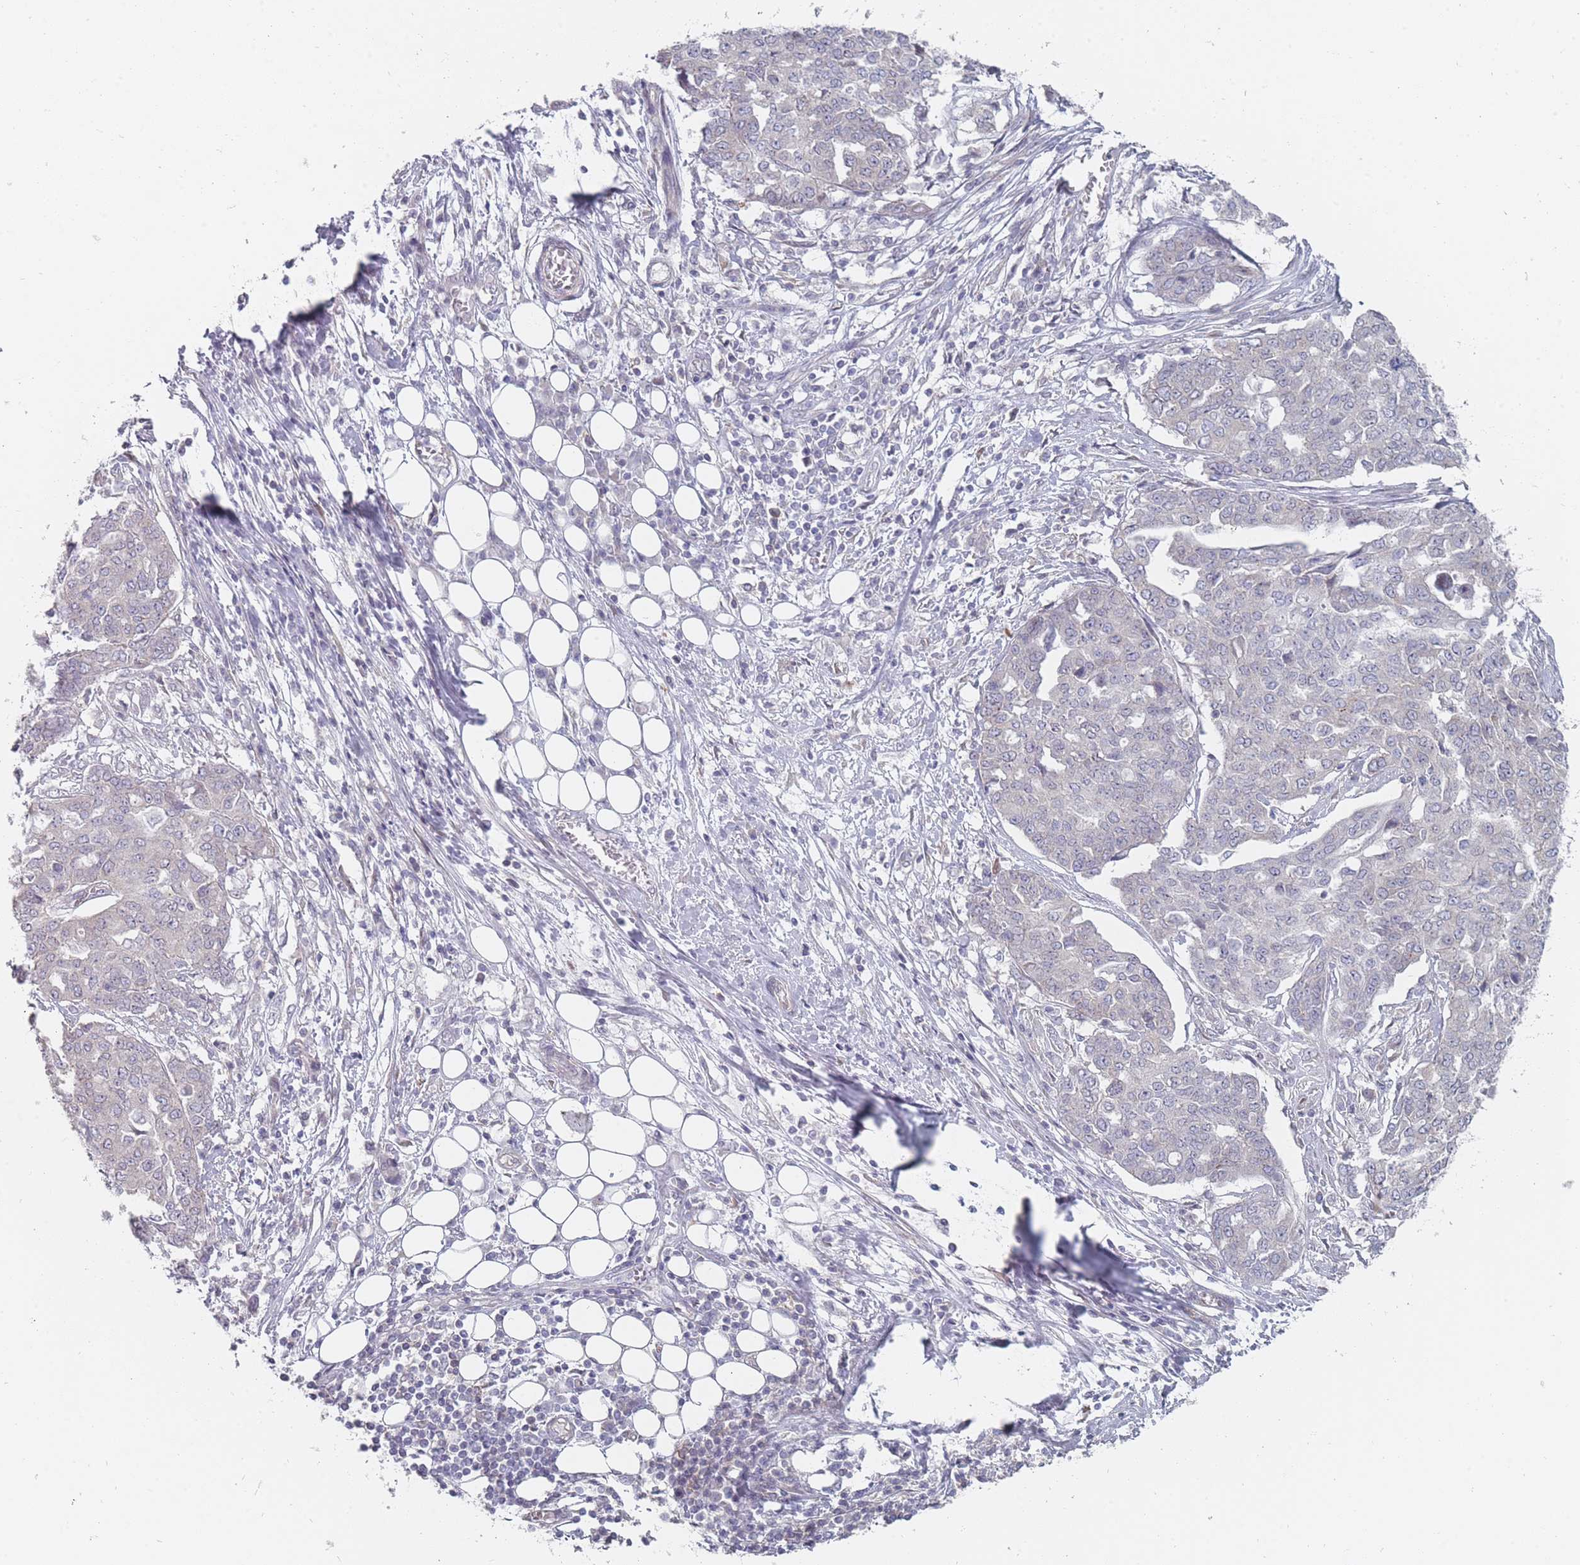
{"staining": {"intensity": "negative", "quantity": "none", "location": "none"}, "tissue": "ovarian cancer", "cell_type": "Tumor cells", "image_type": "cancer", "snomed": [{"axis": "morphology", "description": "Cystadenocarcinoma, serous, NOS"}, {"axis": "topography", "description": "Soft tissue"}, {"axis": "topography", "description": "Ovary"}], "caption": "Tumor cells are negative for brown protein staining in ovarian cancer (serous cystadenocarcinoma).", "gene": "PCDH12", "patient": {"sex": "female", "age": 57}}